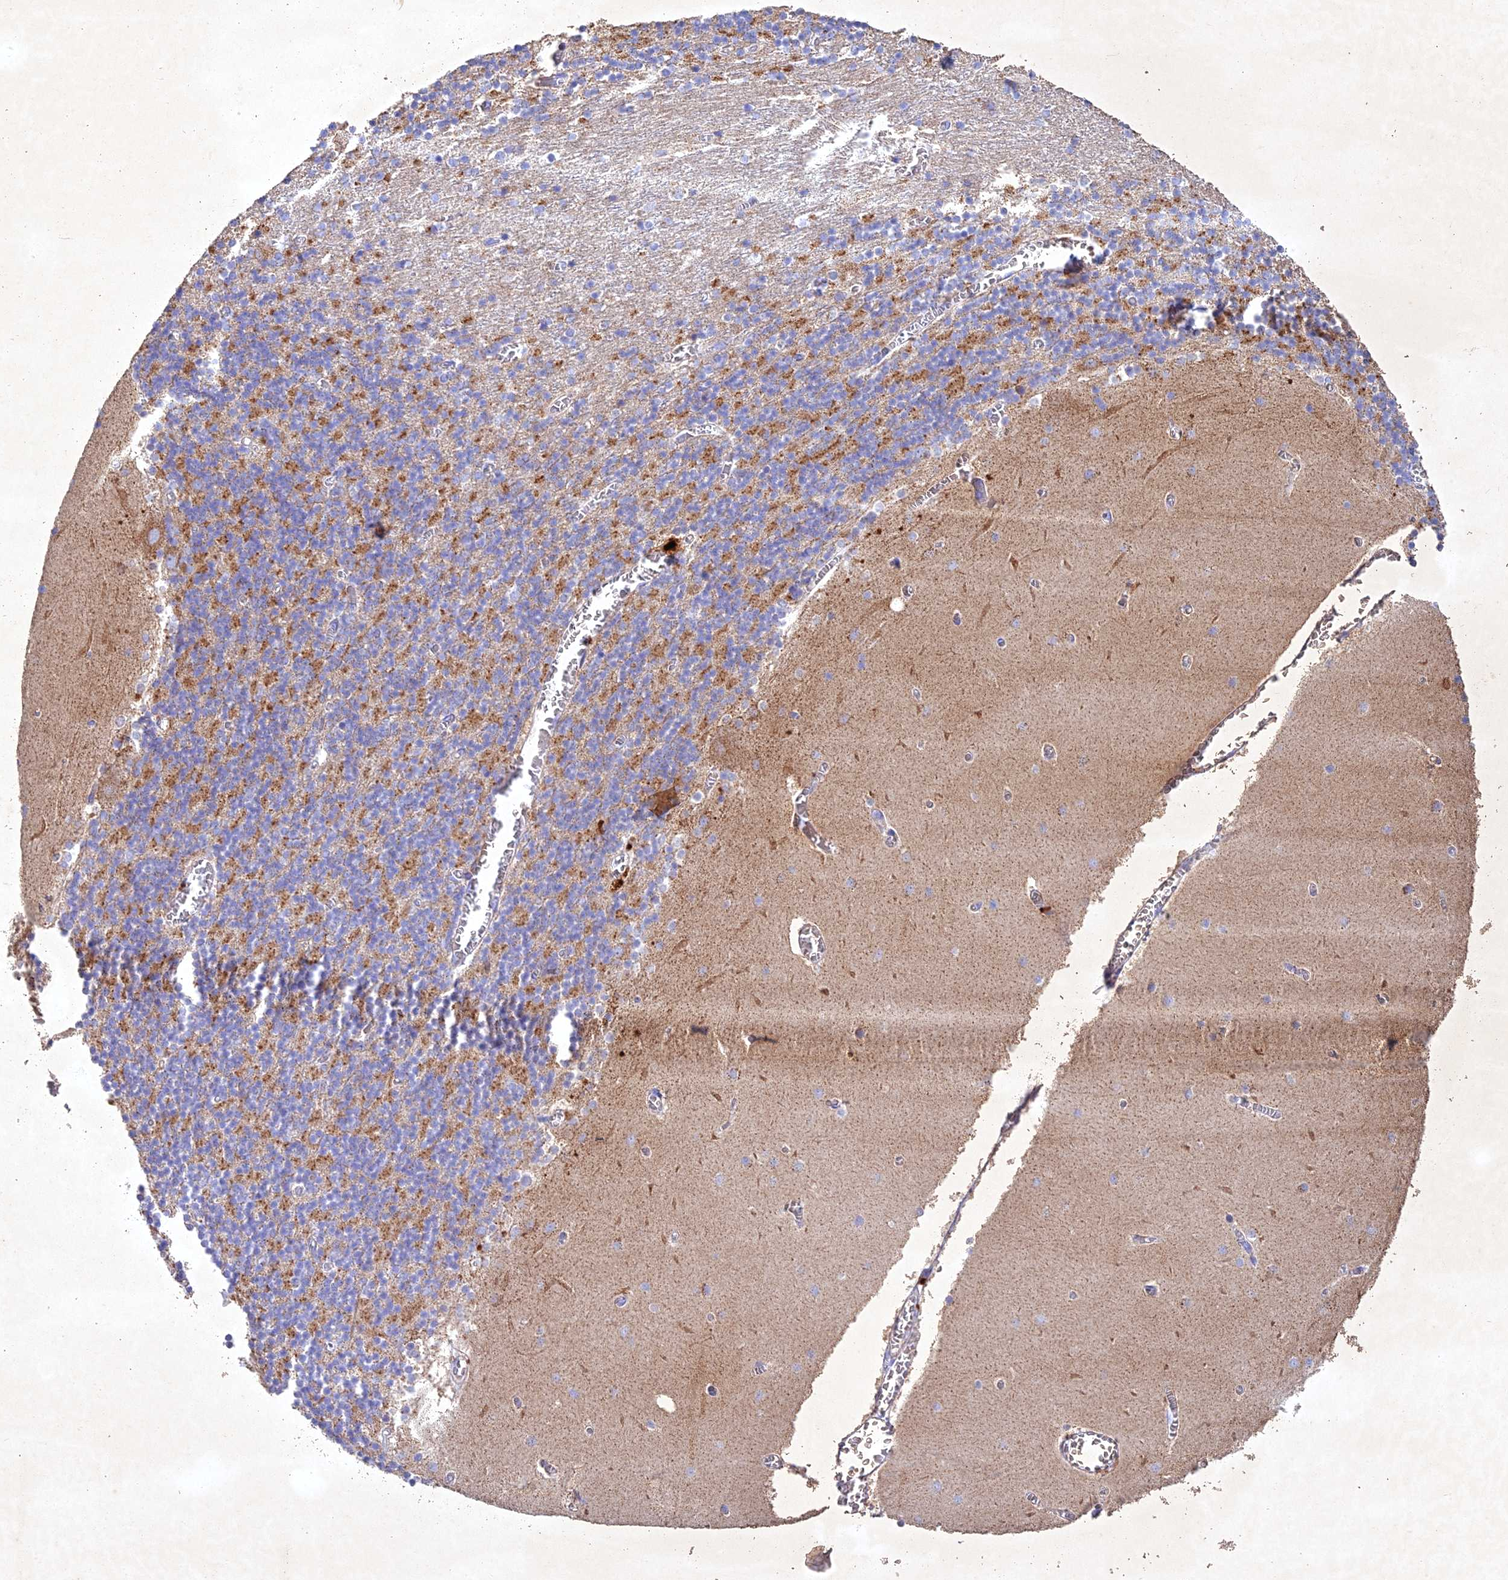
{"staining": {"intensity": "moderate", "quantity": "25%-75%", "location": "cytoplasmic/membranous"}, "tissue": "cerebellum", "cell_type": "Cells in granular layer", "image_type": "normal", "snomed": [{"axis": "morphology", "description": "Normal tissue, NOS"}, {"axis": "topography", "description": "Cerebellum"}], "caption": "Brown immunohistochemical staining in benign cerebellum displays moderate cytoplasmic/membranous staining in about 25%-75% of cells in granular layer. (DAB IHC with brightfield microscopy, high magnification).", "gene": "NDUFV1", "patient": {"sex": "female", "age": 28}}